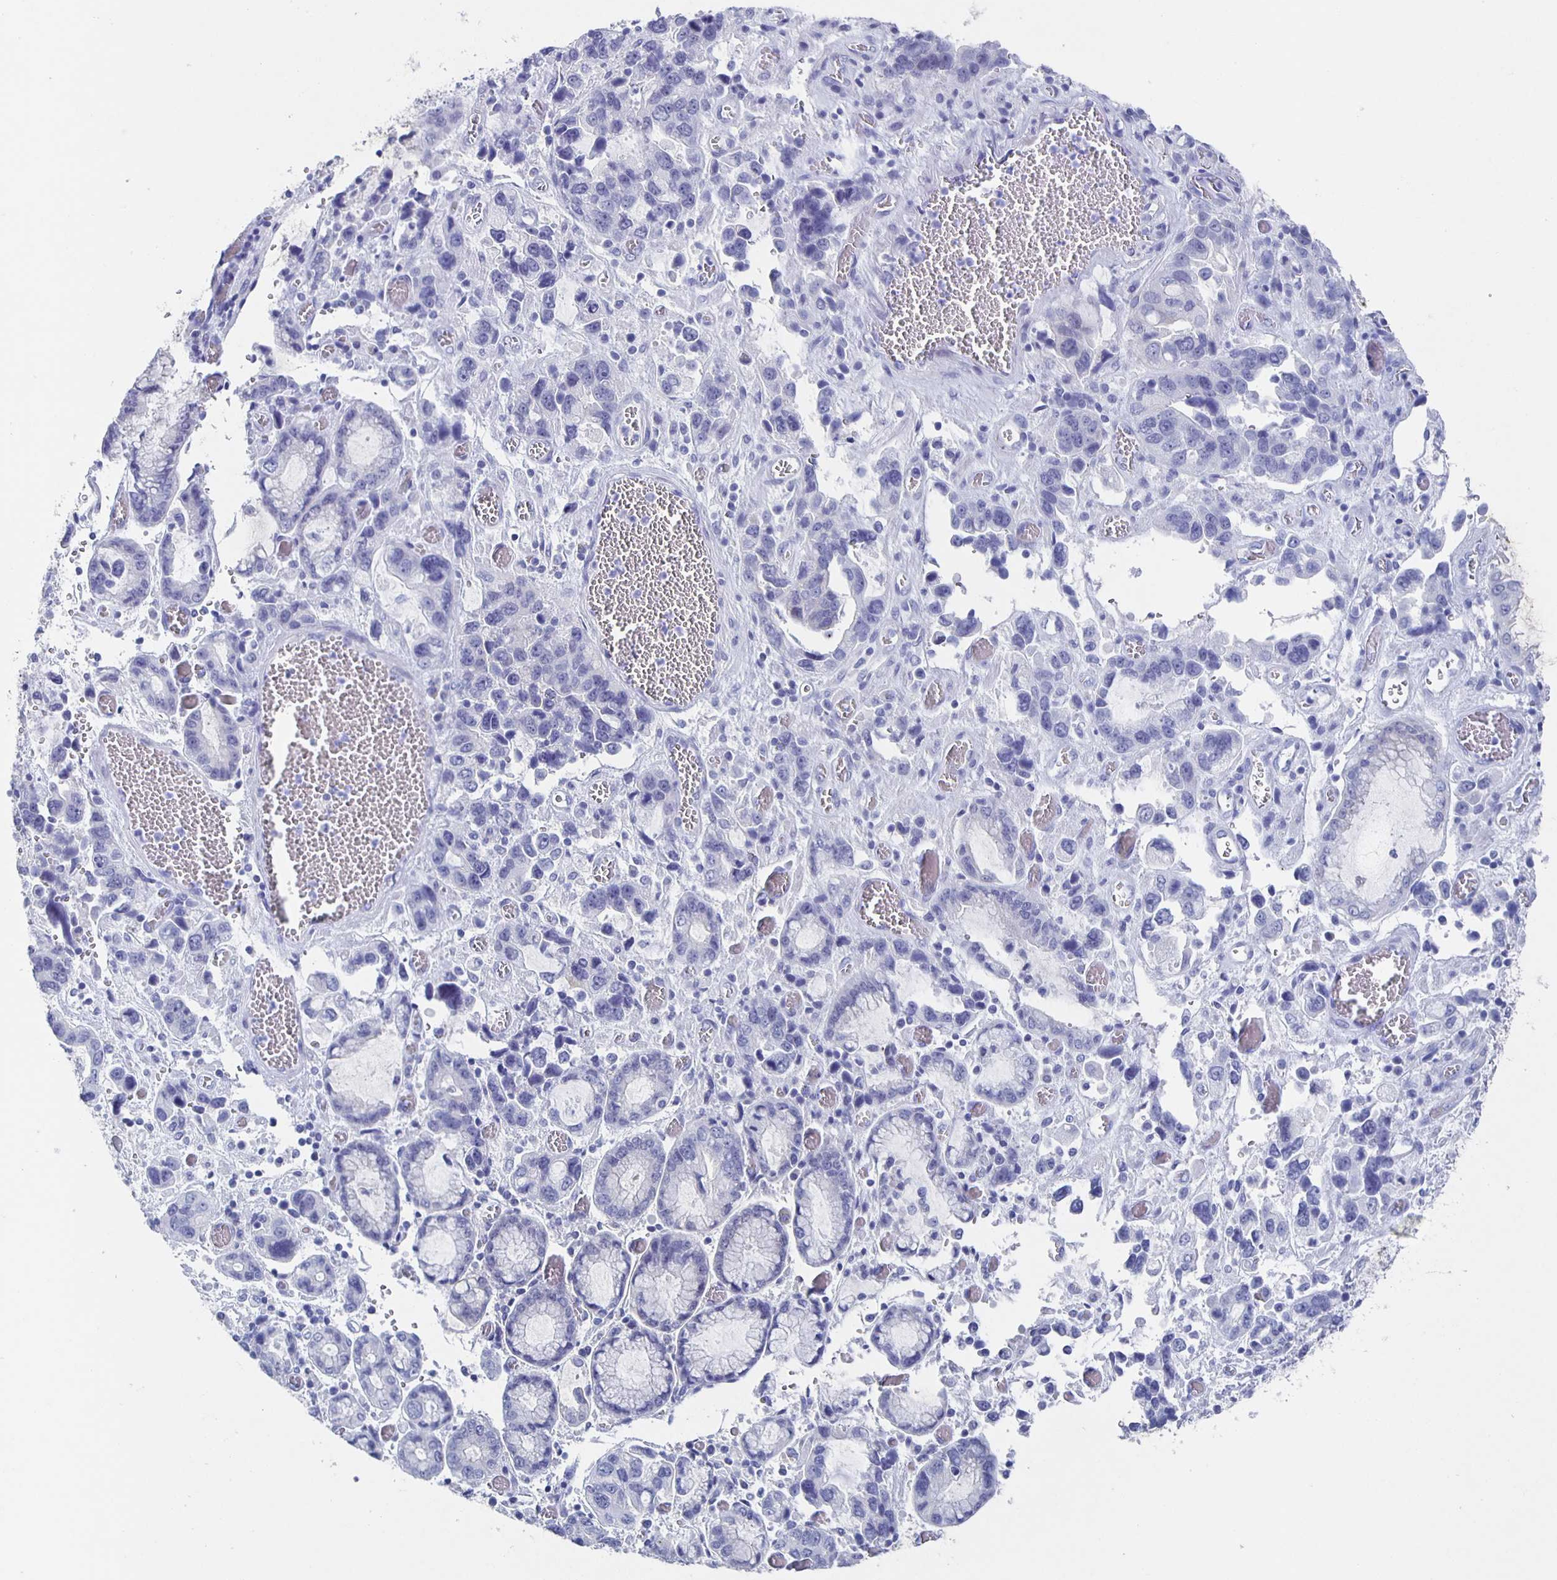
{"staining": {"intensity": "negative", "quantity": "none", "location": "none"}, "tissue": "stomach cancer", "cell_type": "Tumor cells", "image_type": "cancer", "snomed": [{"axis": "morphology", "description": "Adenocarcinoma, NOS"}, {"axis": "topography", "description": "Stomach, upper"}], "caption": "There is no significant staining in tumor cells of adenocarcinoma (stomach).", "gene": "SLC34A2", "patient": {"sex": "female", "age": 81}}